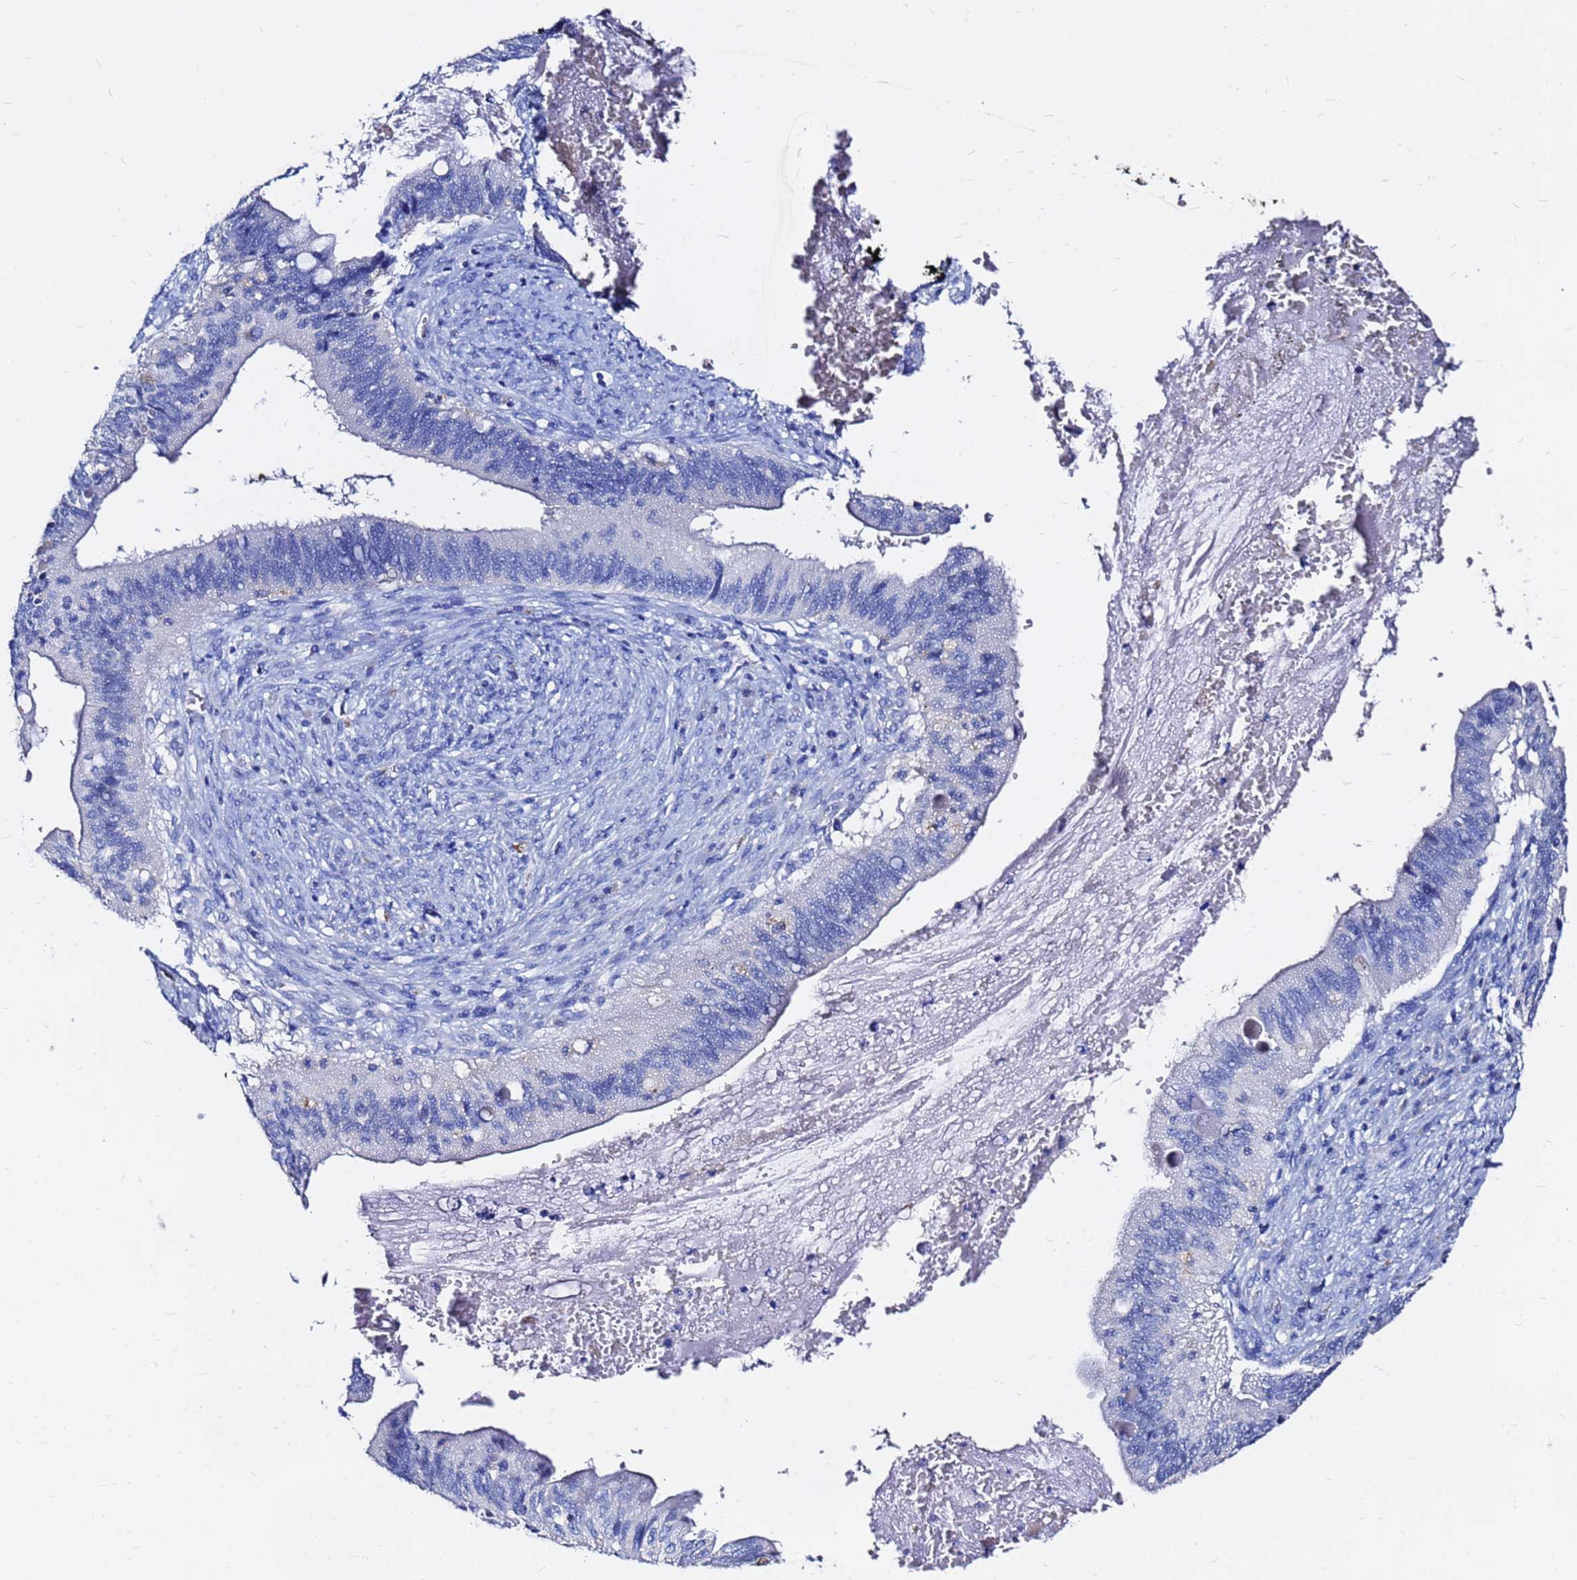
{"staining": {"intensity": "negative", "quantity": "none", "location": "none"}, "tissue": "cervical cancer", "cell_type": "Tumor cells", "image_type": "cancer", "snomed": [{"axis": "morphology", "description": "Adenocarcinoma, NOS"}, {"axis": "topography", "description": "Cervix"}], "caption": "Immunohistochemical staining of human cervical adenocarcinoma reveals no significant staining in tumor cells.", "gene": "FAM183A", "patient": {"sex": "female", "age": 42}}